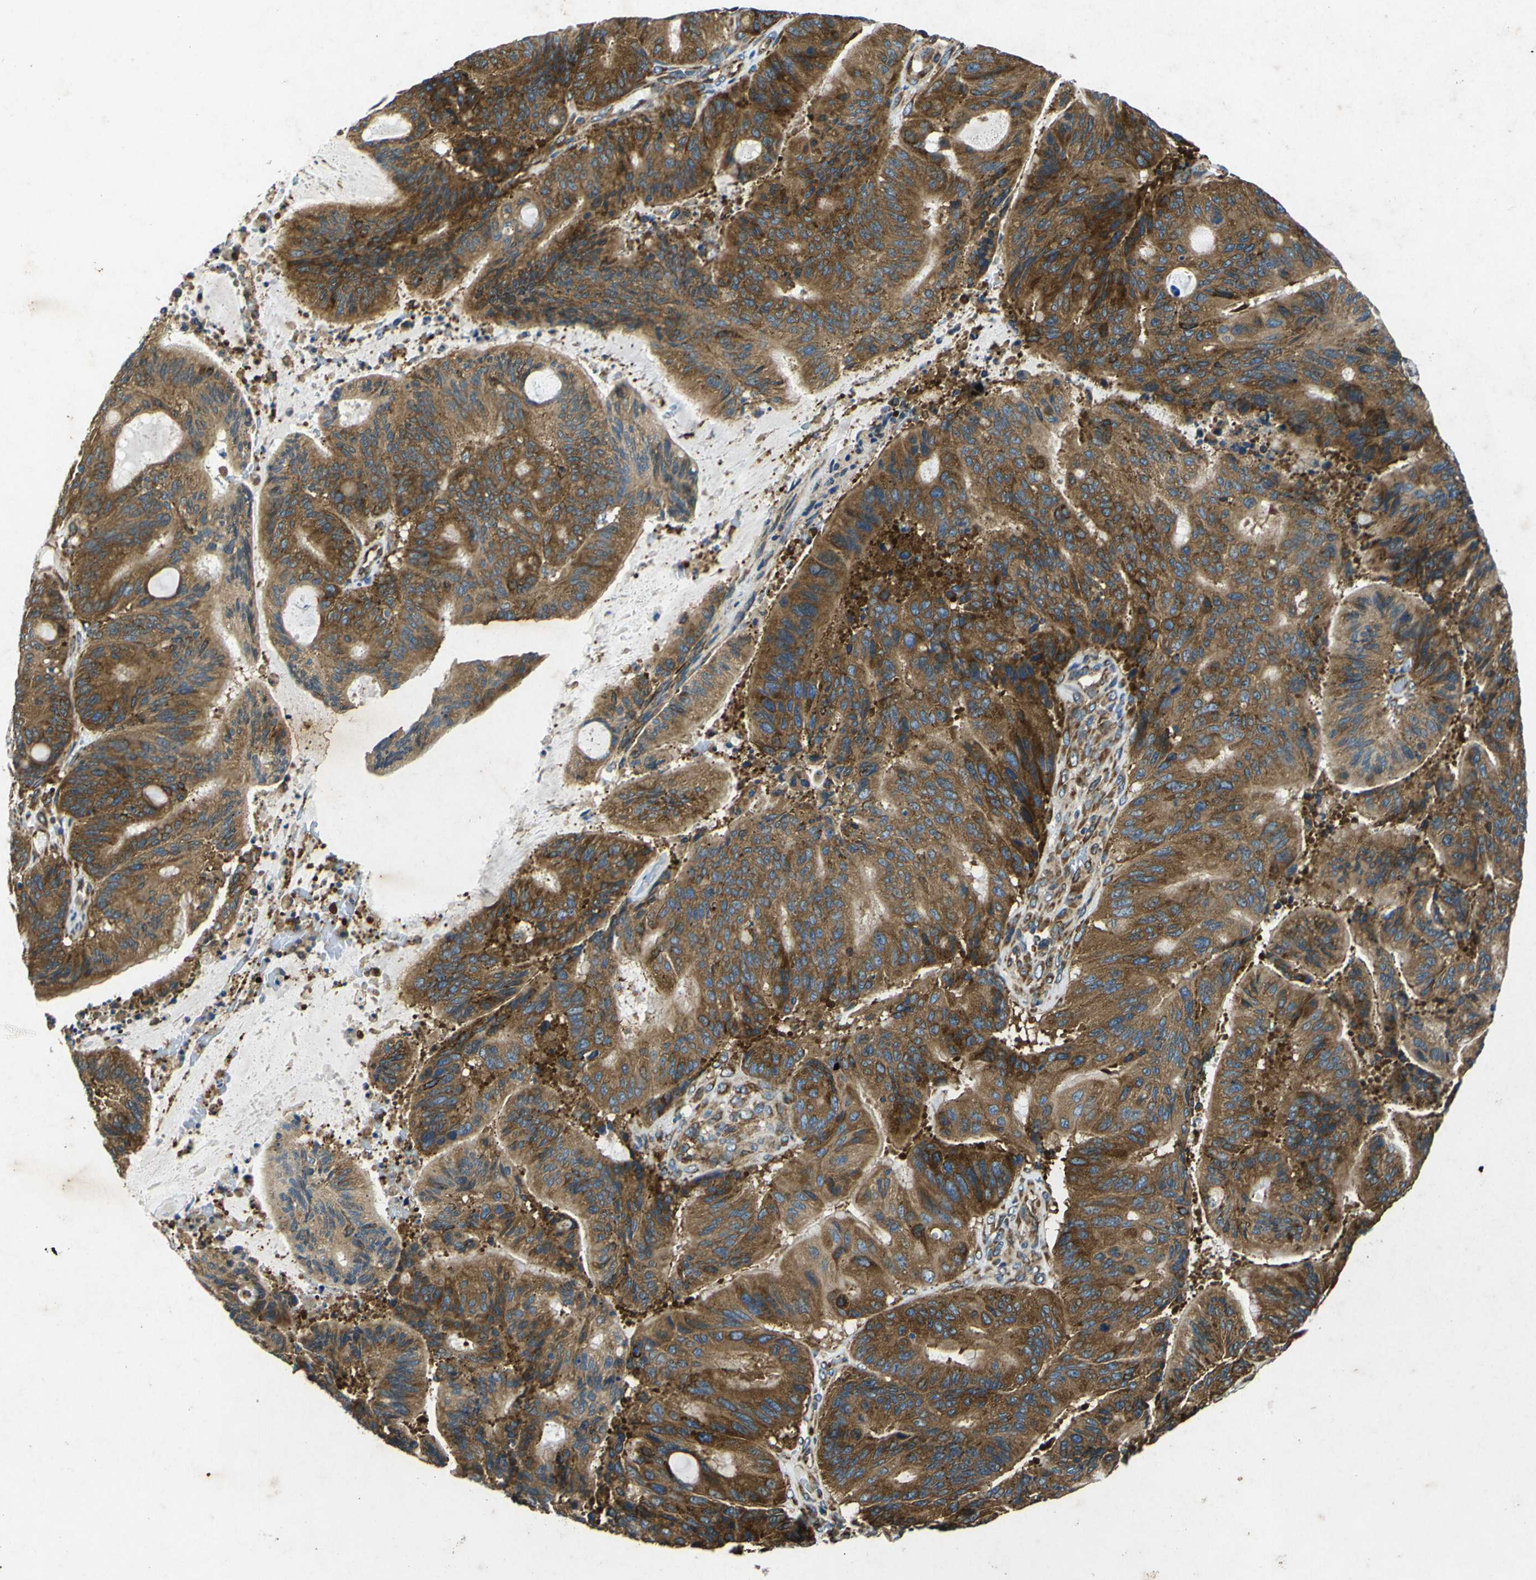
{"staining": {"intensity": "strong", "quantity": ">75%", "location": "cytoplasmic/membranous"}, "tissue": "liver cancer", "cell_type": "Tumor cells", "image_type": "cancer", "snomed": [{"axis": "morphology", "description": "Cholangiocarcinoma"}, {"axis": "topography", "description": "Liver"}], "caption": "Strong cytoplasmic/membranous expression for a protein is seen in about >75% of tumor cells of liver cancer using immunohistochemistry.", "gene": "RPSA", "patient": {"sex": "female", "age": 73}}